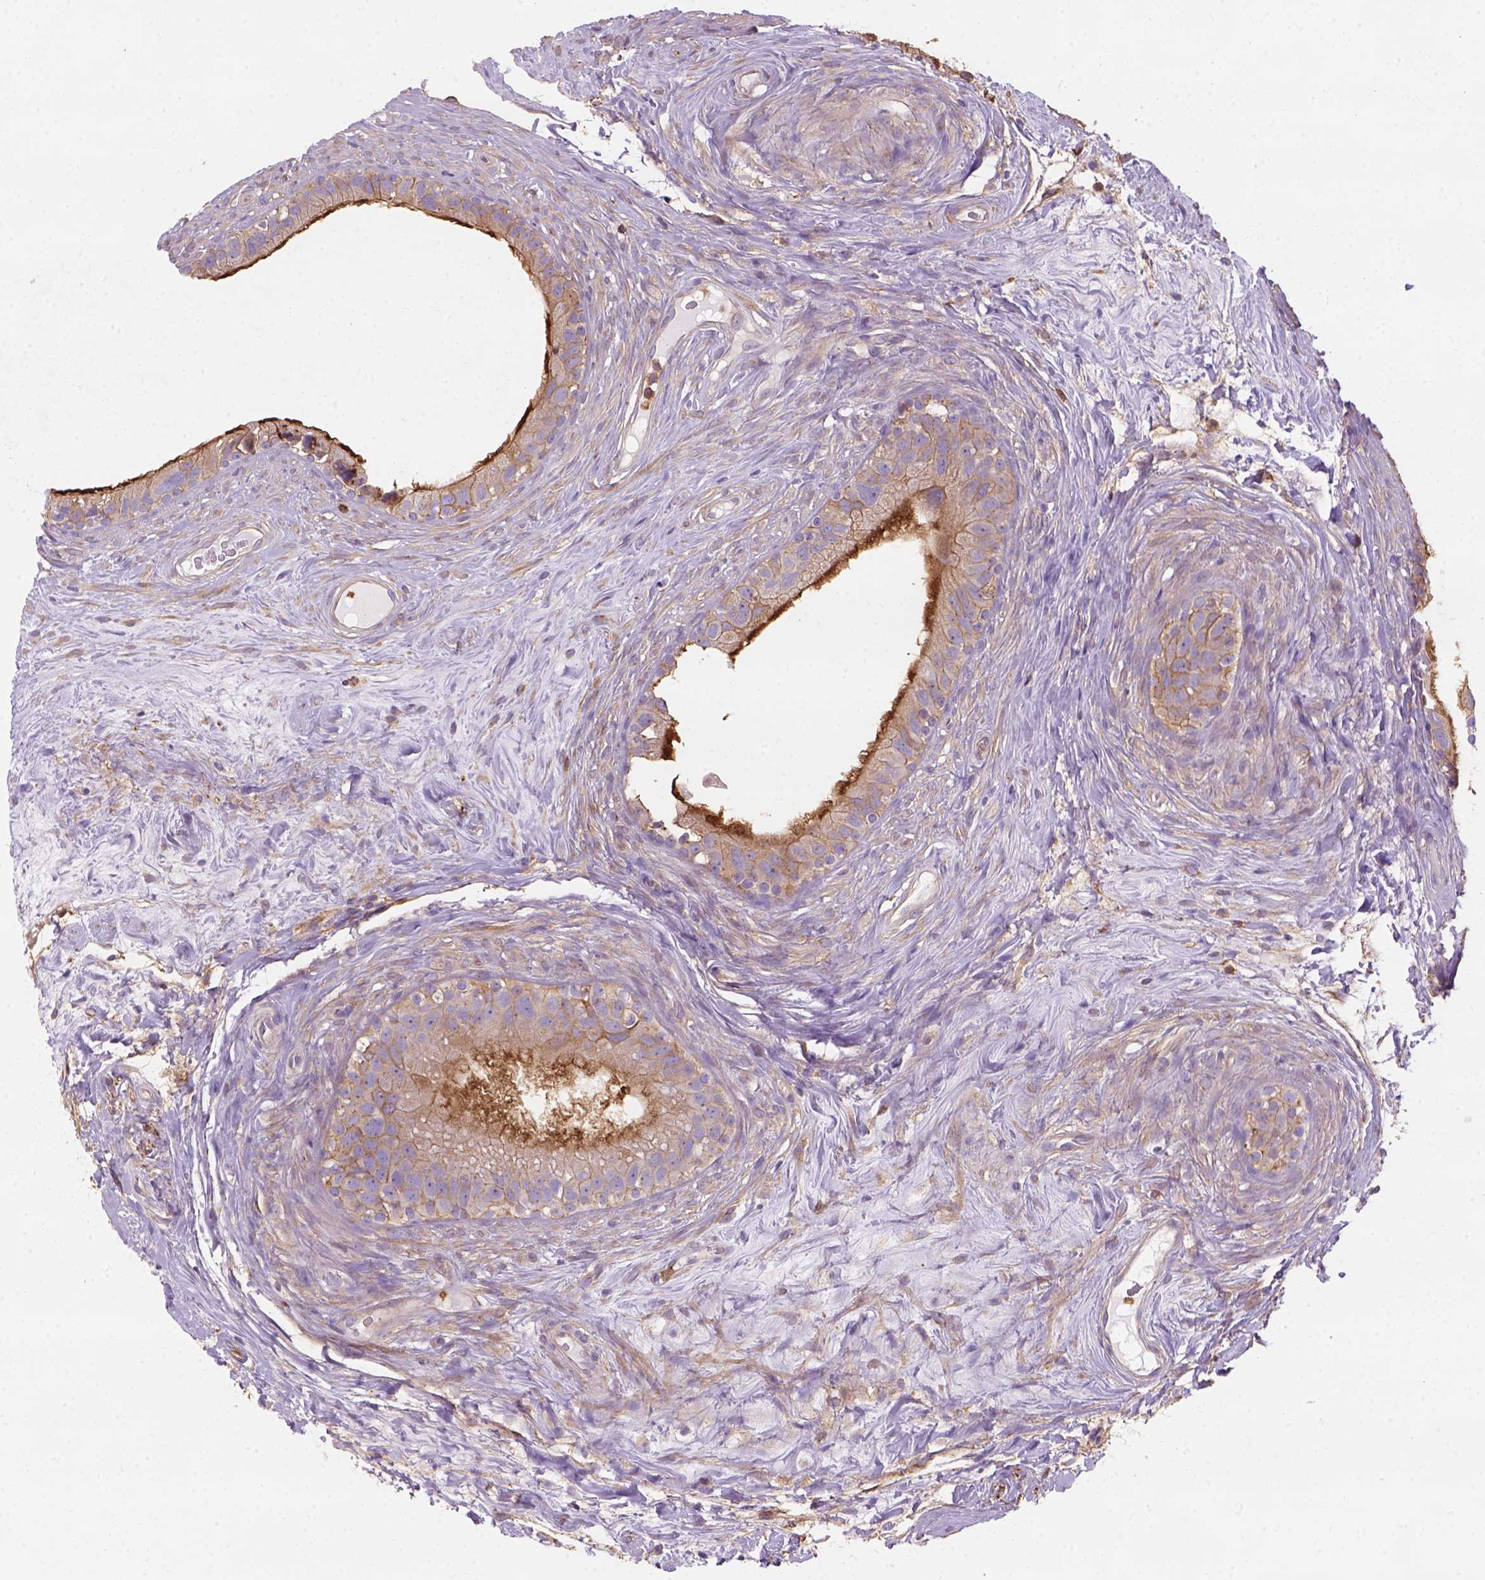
{"staining": {"intensity": "strong", "quantity": "25%-75%", "location": "cytoplasmic/membranous"}, "tissue": "epididymis", "cell_type": "Glandular cells", "image_type": "normal", "snomed": [{"axis": "morphology", "description": "Normal tissue, NOS"}, {"axis": "topography", "description": "Epididymis"}], "caption": "About 25%-75% of glandular cells in normal human epididymis display strong cytoplasmic/membranous protein expression as visualized by brown immunohistochemical staining.", "gene": "GPRC5D", "patient": {"sex": "male", "age": 59}}